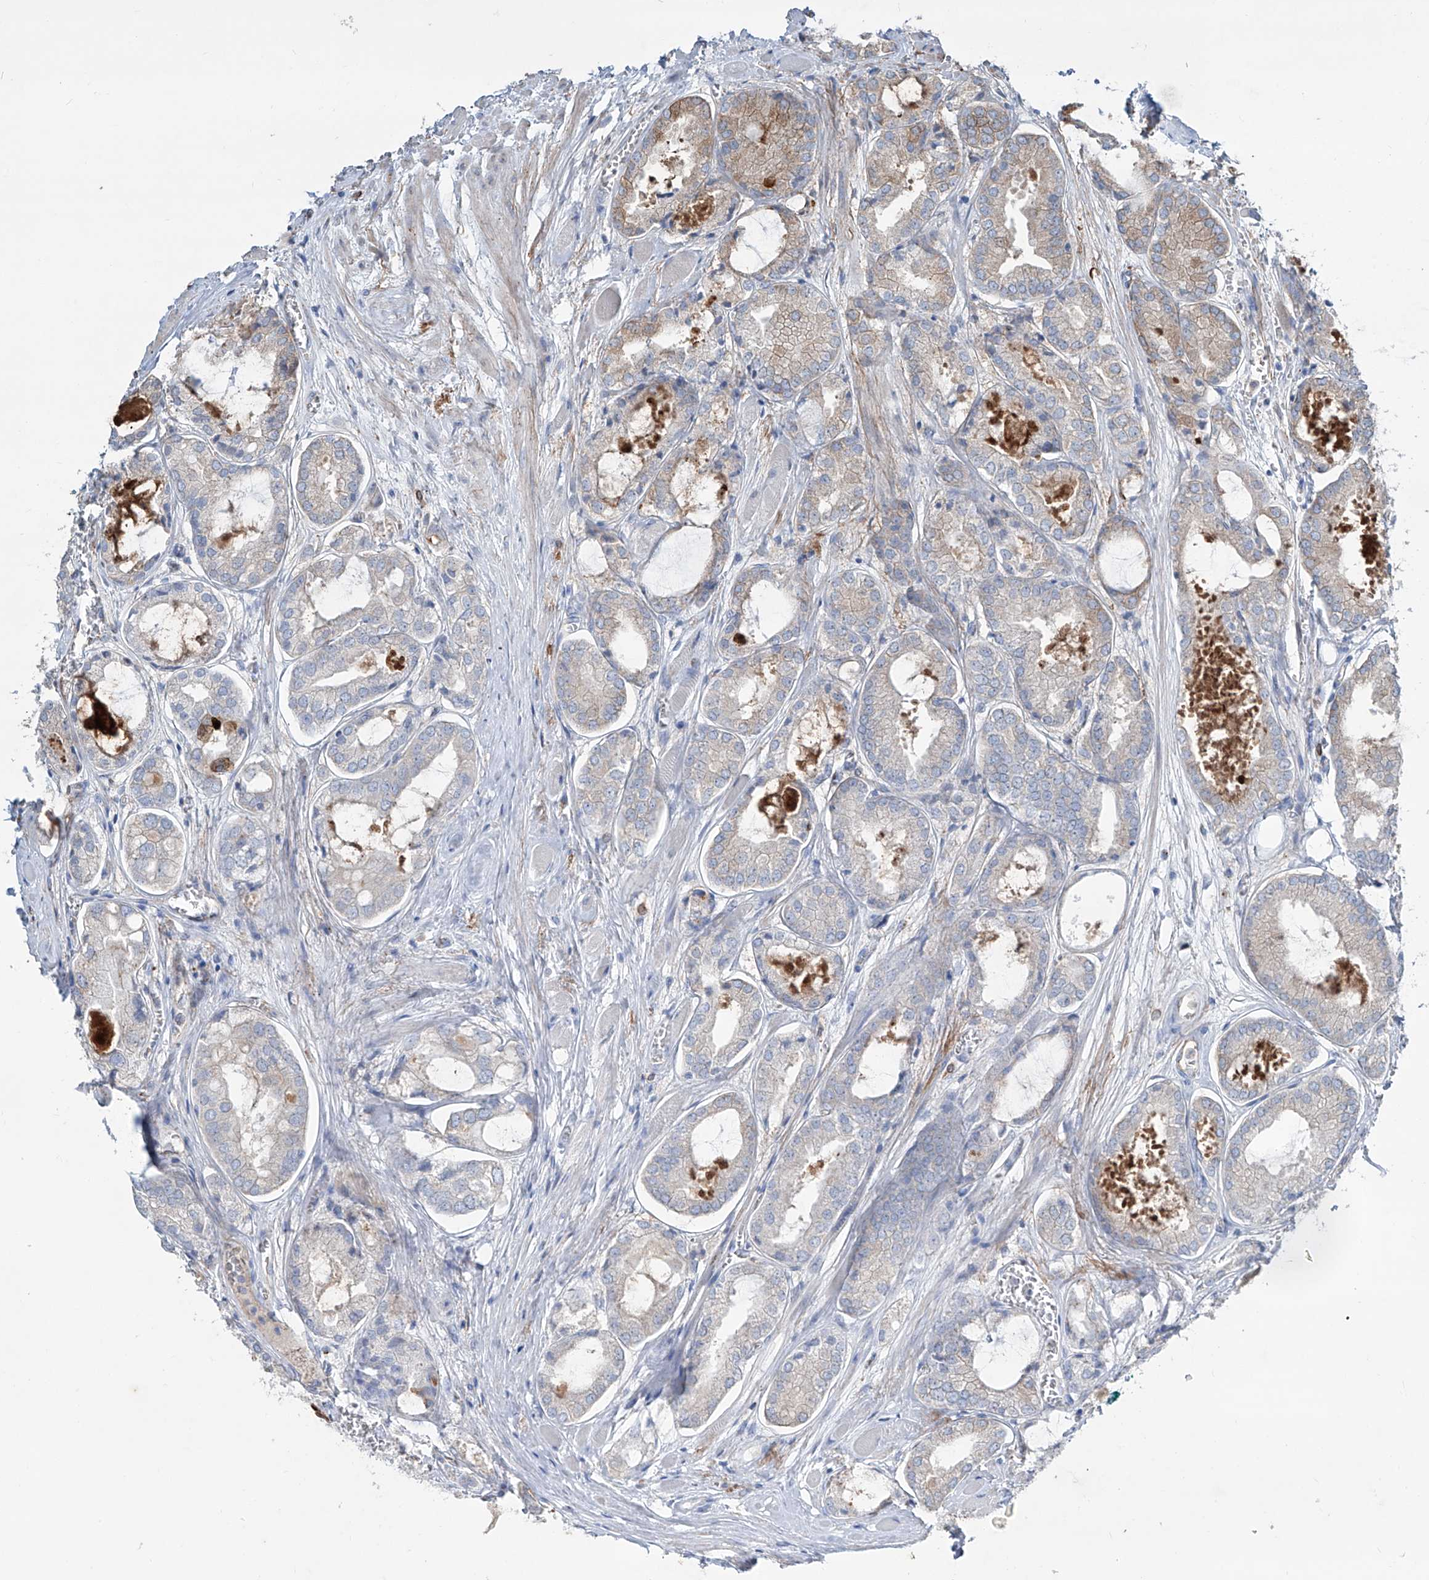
{"staining": {"intensity": "weak", "quantity": "<25%", "location": "cytoplasmic/membranous"}, "tissue": "prostate cancer", "cell_type": "Tumor cells", "image_type": "cancer", "snomed": [{"axis": "morphology", "description": "Adenocarcinoma, Low grade"}, {"axis": "topography", "description": "Prostate"}], "caption": "Immunohistochemical staining of human adenocarcinoma (low-grade) (prostate) reveals no significant staining in tumor cells.", "gene": "CDH5", "patient": {"sex": "male", "age": 67}}